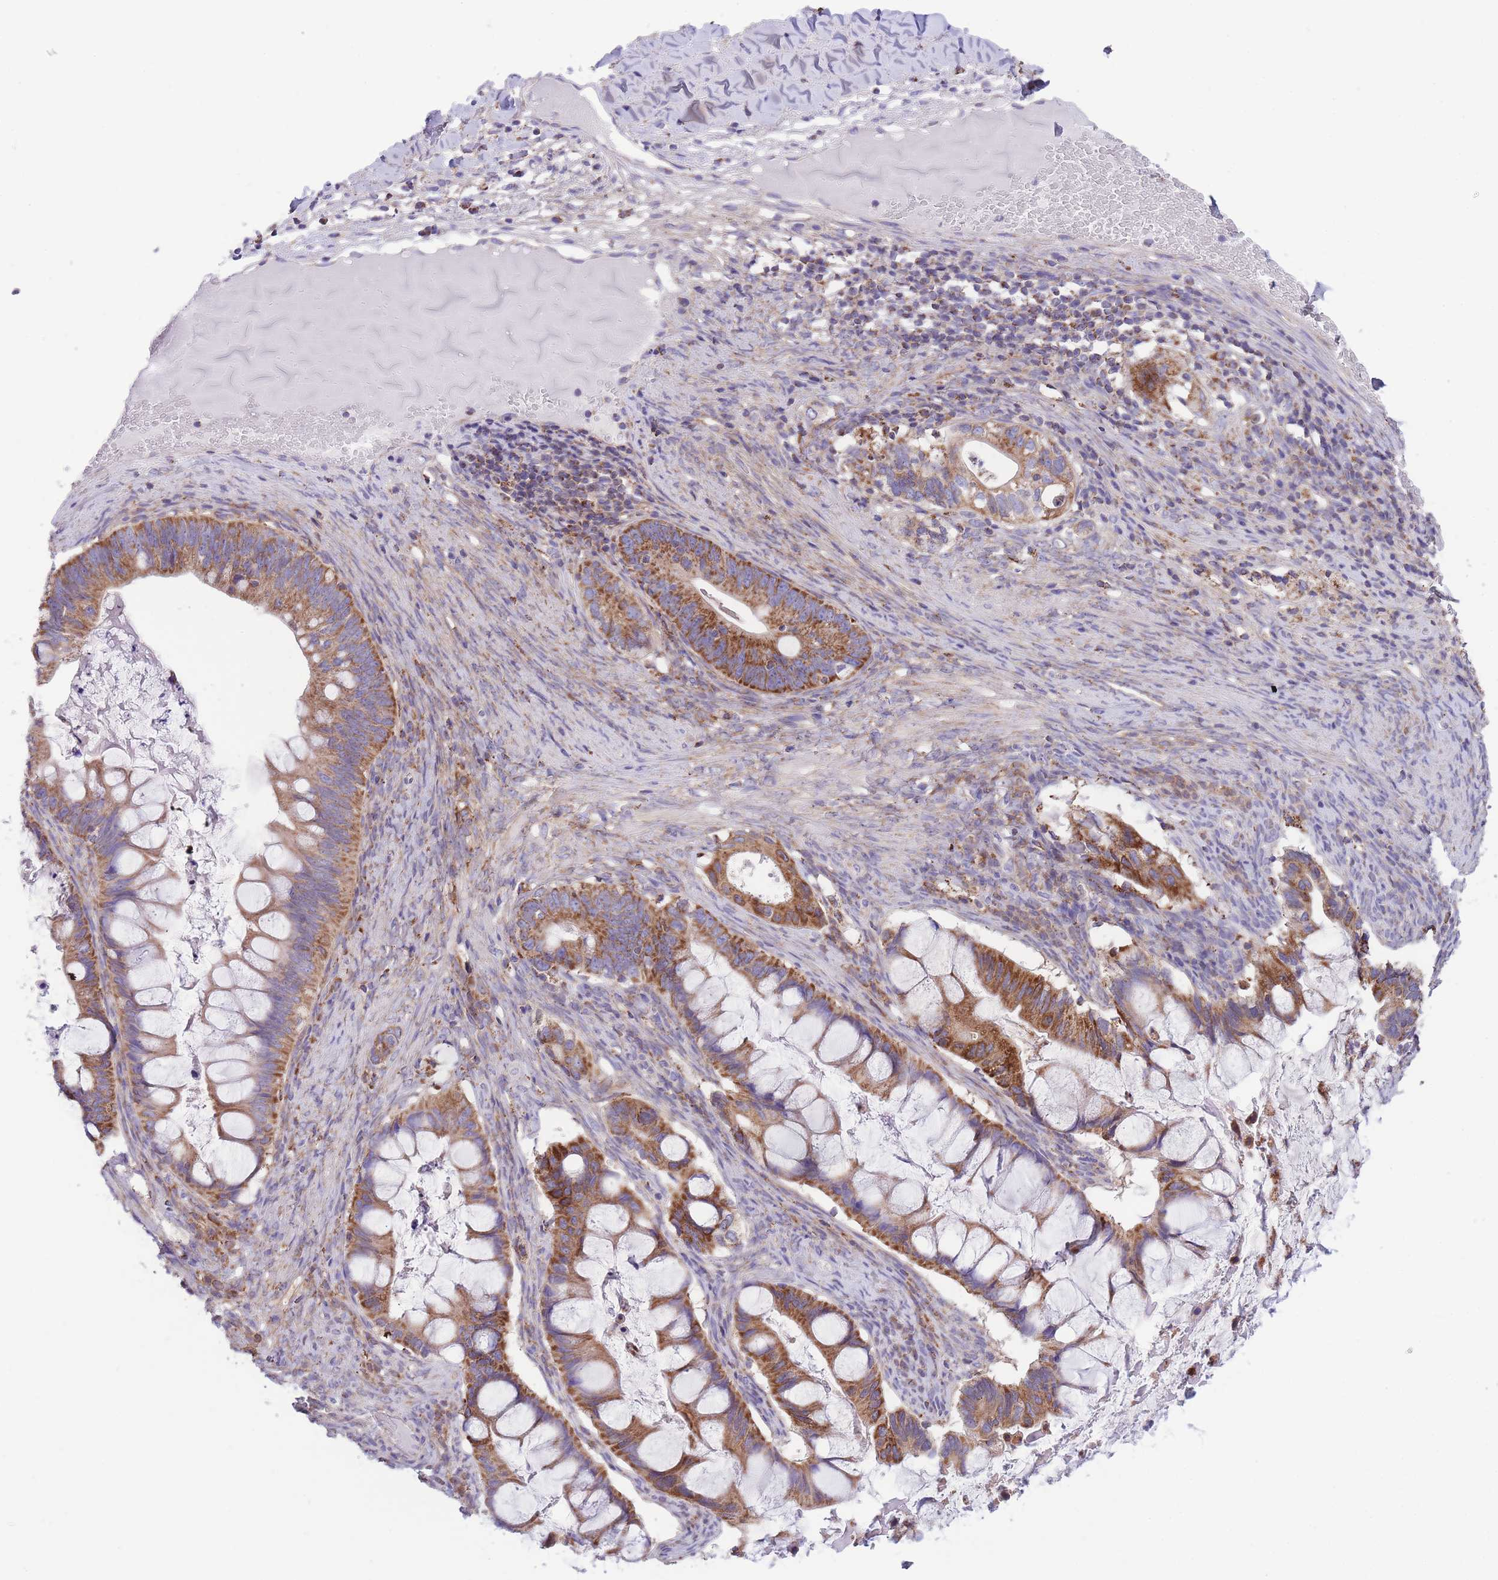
{"staining": {"intensity": "strong", "quantity": ">75%", "location": "cytoplasmic/membranous"}, "tissue": "ovarian cancer", "cell_type": "Tumor cells", "image_type": "cancer", "snomed": [{"axis": "morphology", "description": "Cystadenocarcinoma, mucinous, NOS"}, {"axis": "topography", "description": "Ovary"}], "caption": "Approximately >75% of tumor cells in human ovarian cancer (mucinous cystadenocarcinoma) exhibit strong cytoplasmic/membranous protein staining as visualized by brown immunohistochemical staining.", "gene": "ST3GAL3", "patient": {"sex": "female", "age": 61}}